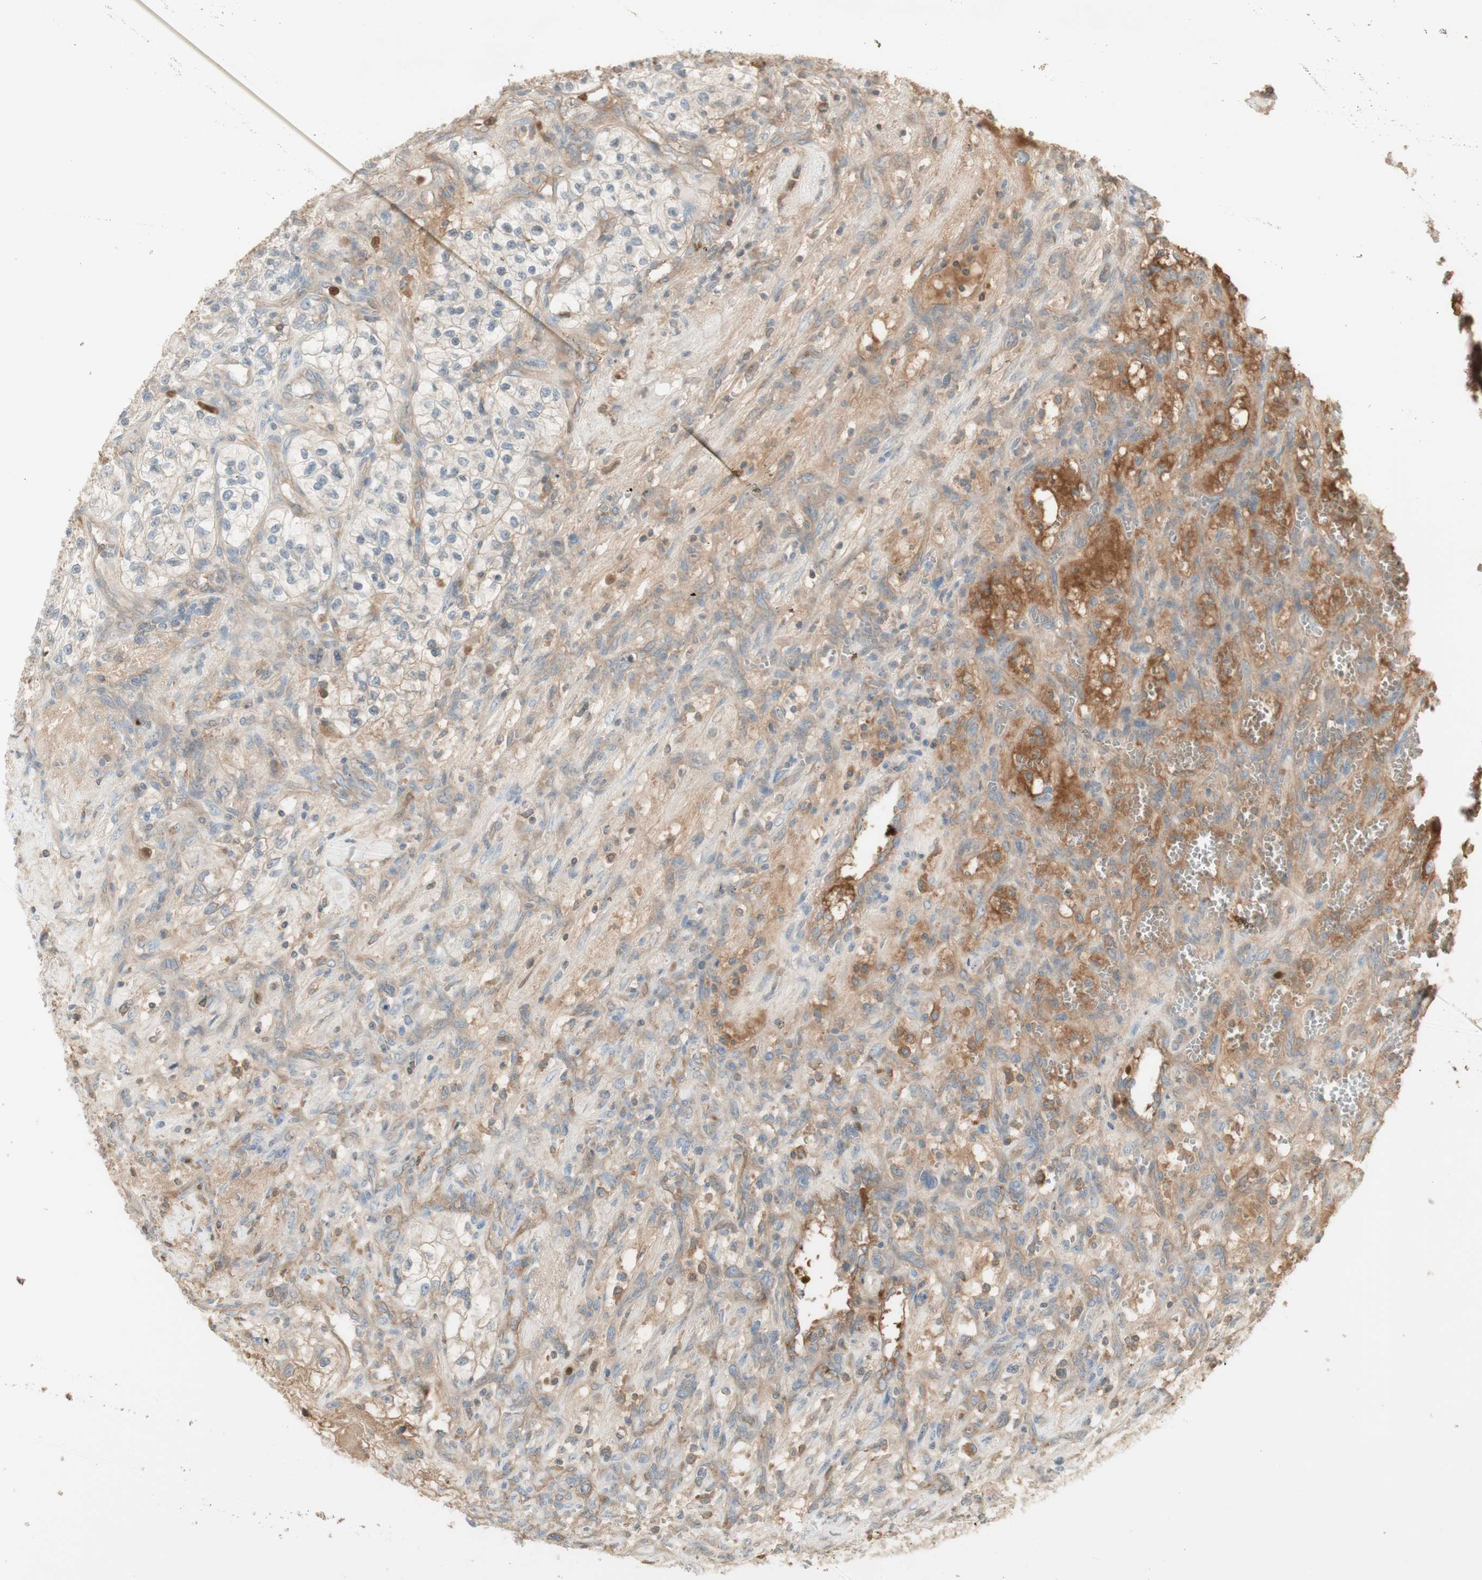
{"staining": {"intensity": "negative", "quantity": "none", "location": "none"}, "tissue": "renal cancer", "cell_type": "Tumor cells", "image_type": "cancer", "snomed": [{"axis": "morphology", "description": "Adenocarcinoma, NOS"}, {"axis": "topography", "description": "Kidney"}], "caption": "Immunohistochemistry photomicrograph of neoplastic tissue: human renal adenocarcinoma stained with DAB (3,3'-diaminobenzidine) demonstrates no significant protein positivity in tumor cells.", "gene": "NID1", "patient": {"sex": "female", "age": 57}}